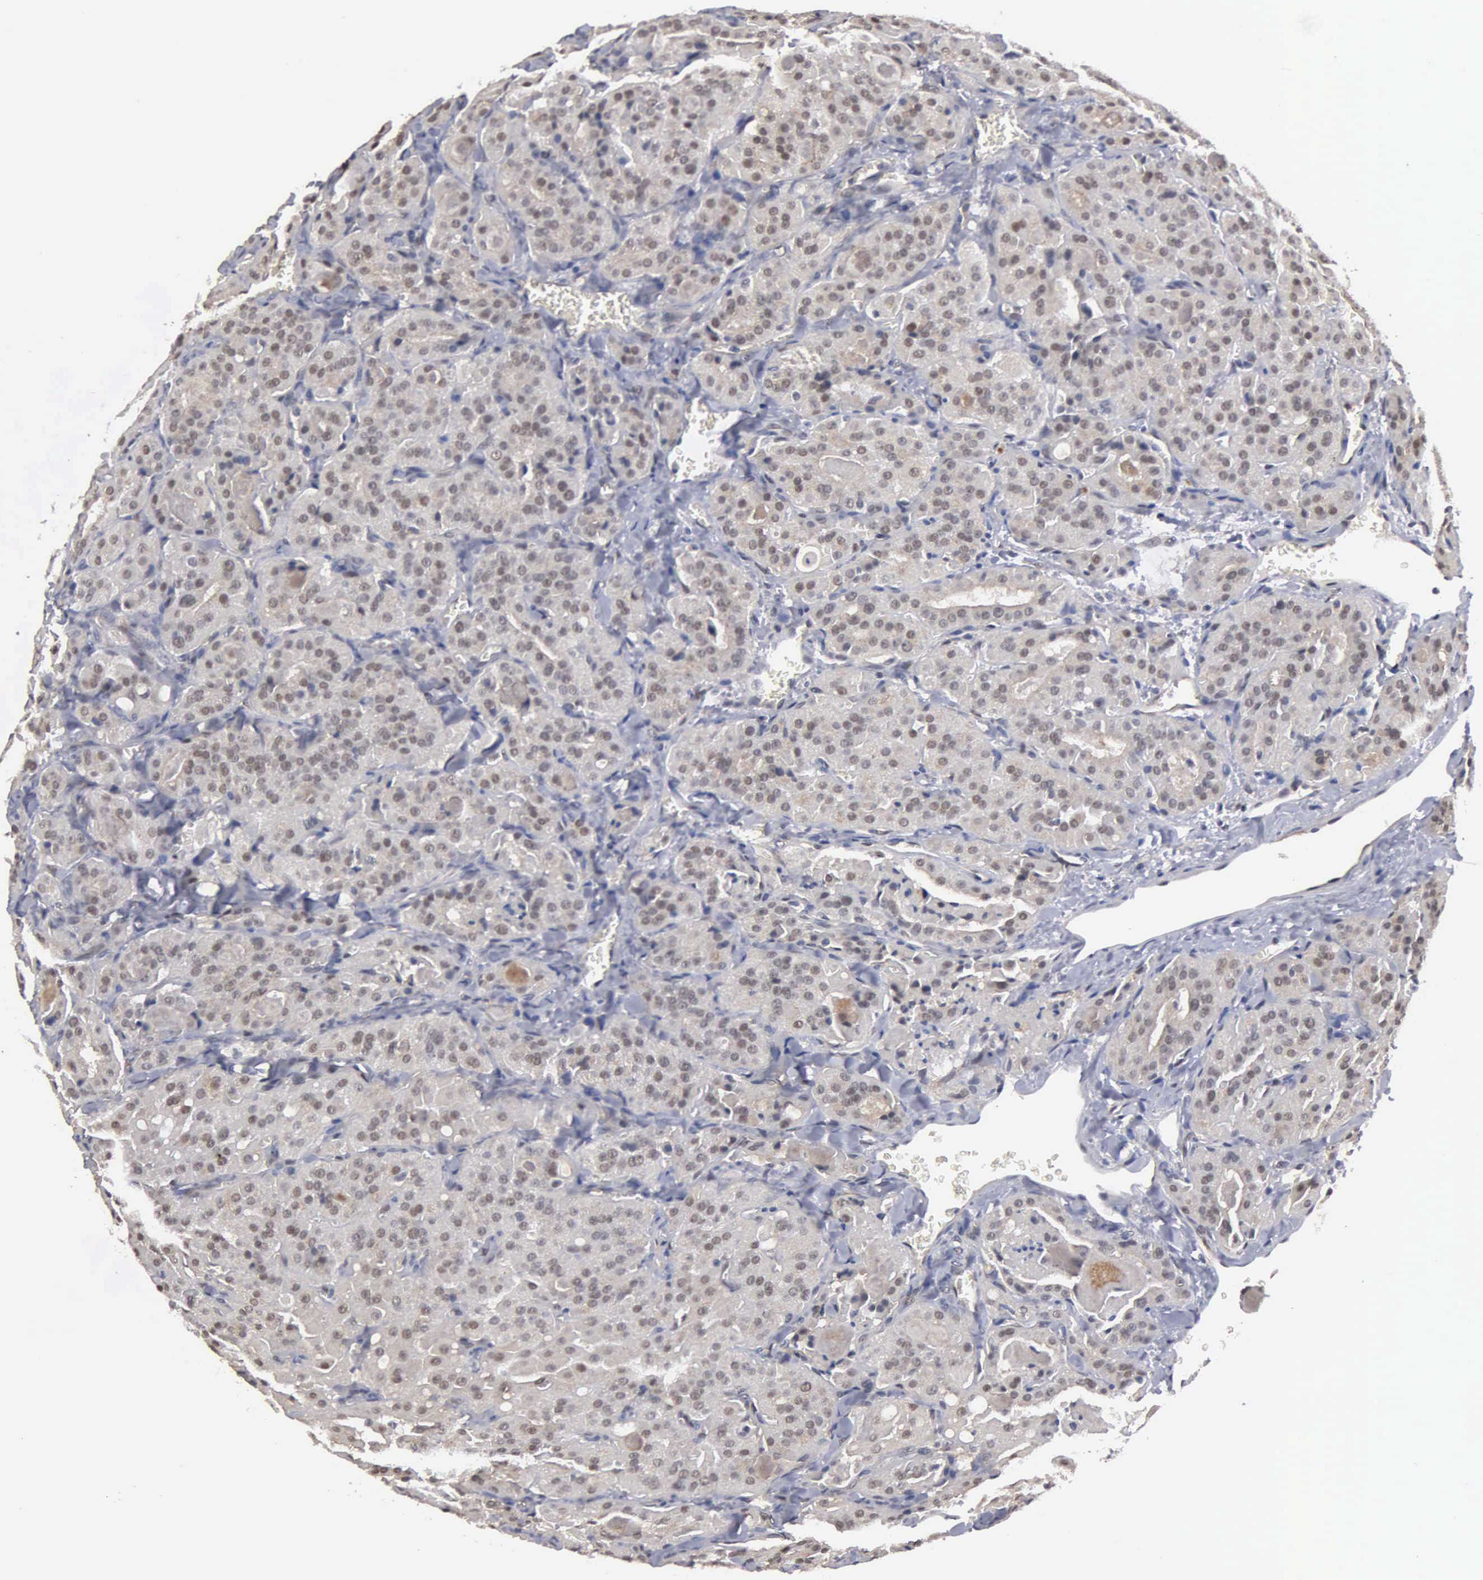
{"staining": {"intensity": "weak", "quantity": ">75%", "location": "nuclear"}, "tissue": "thyroid cancer", "cell_type": "Tumor cells", "image_type": "cancer", "snomed": [{"axis": "morphology", "description": "Carcinoma, NOS"}, {"axis": "topography", "description": "Thyroid gland"}], "caption": "A brown stain shows weak nuclear expression of a protein in human thyroid cancer tumor cells.", "gene": "ZBTB33", "patient": {"sex": "male", "age": 76}}